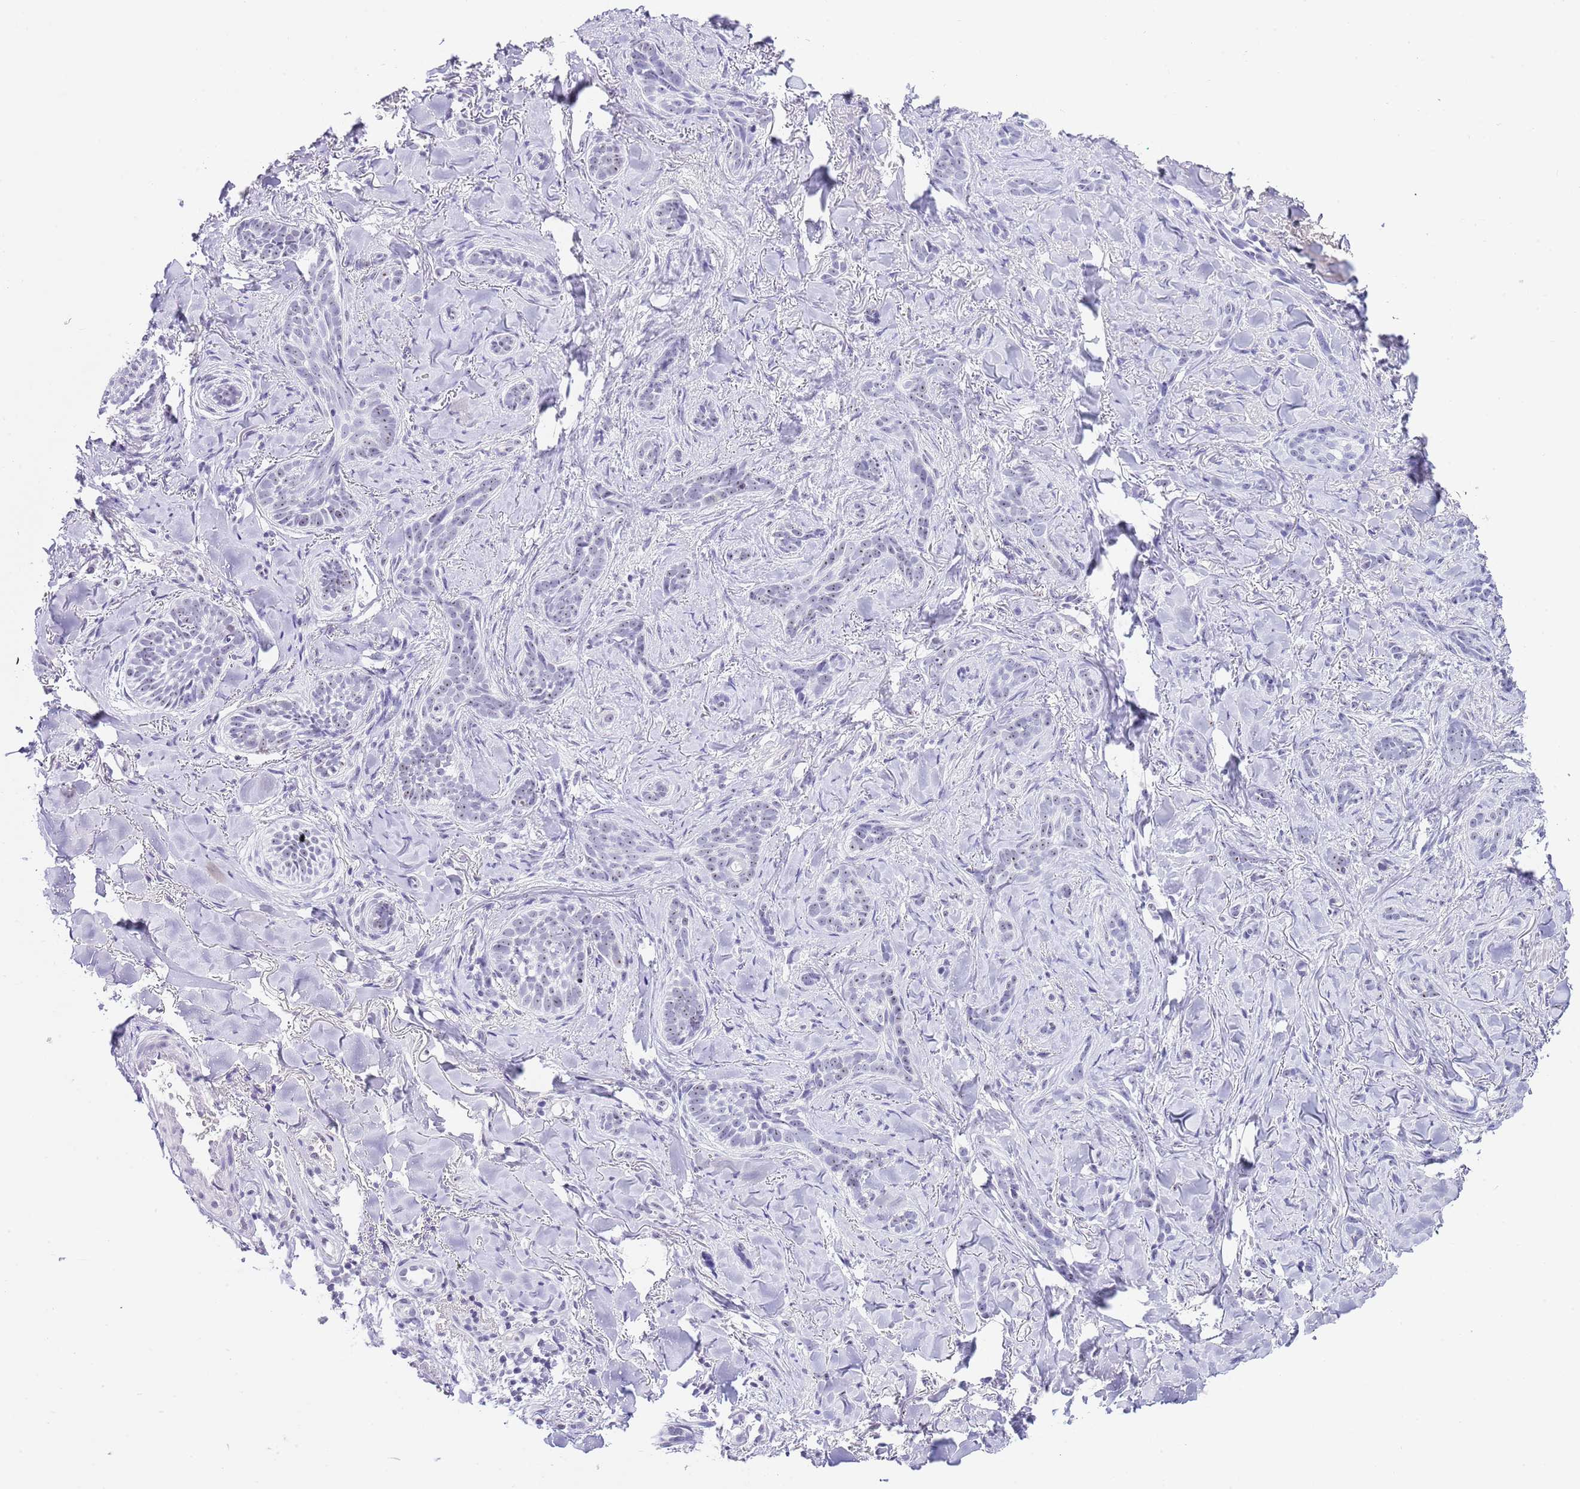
{"staining": {"intensity": "negative", "quantity": "none", "location": "none"}, "tissue": "skin cancer", "cell_type": "Tumor cells", "image_type": "cancer", "snomed": [{"axis": "morphology", "description": "Basal cell carcinoma"}, {"axis": "topography", "description": "Skin"}], "caption": "Immunohistochemical staining of skin cancer (basal cell carcinoma) reveals no significant staining in tumor cells.", "gene": "NOP56", "patient": {"sex": "female", "age": 55}}